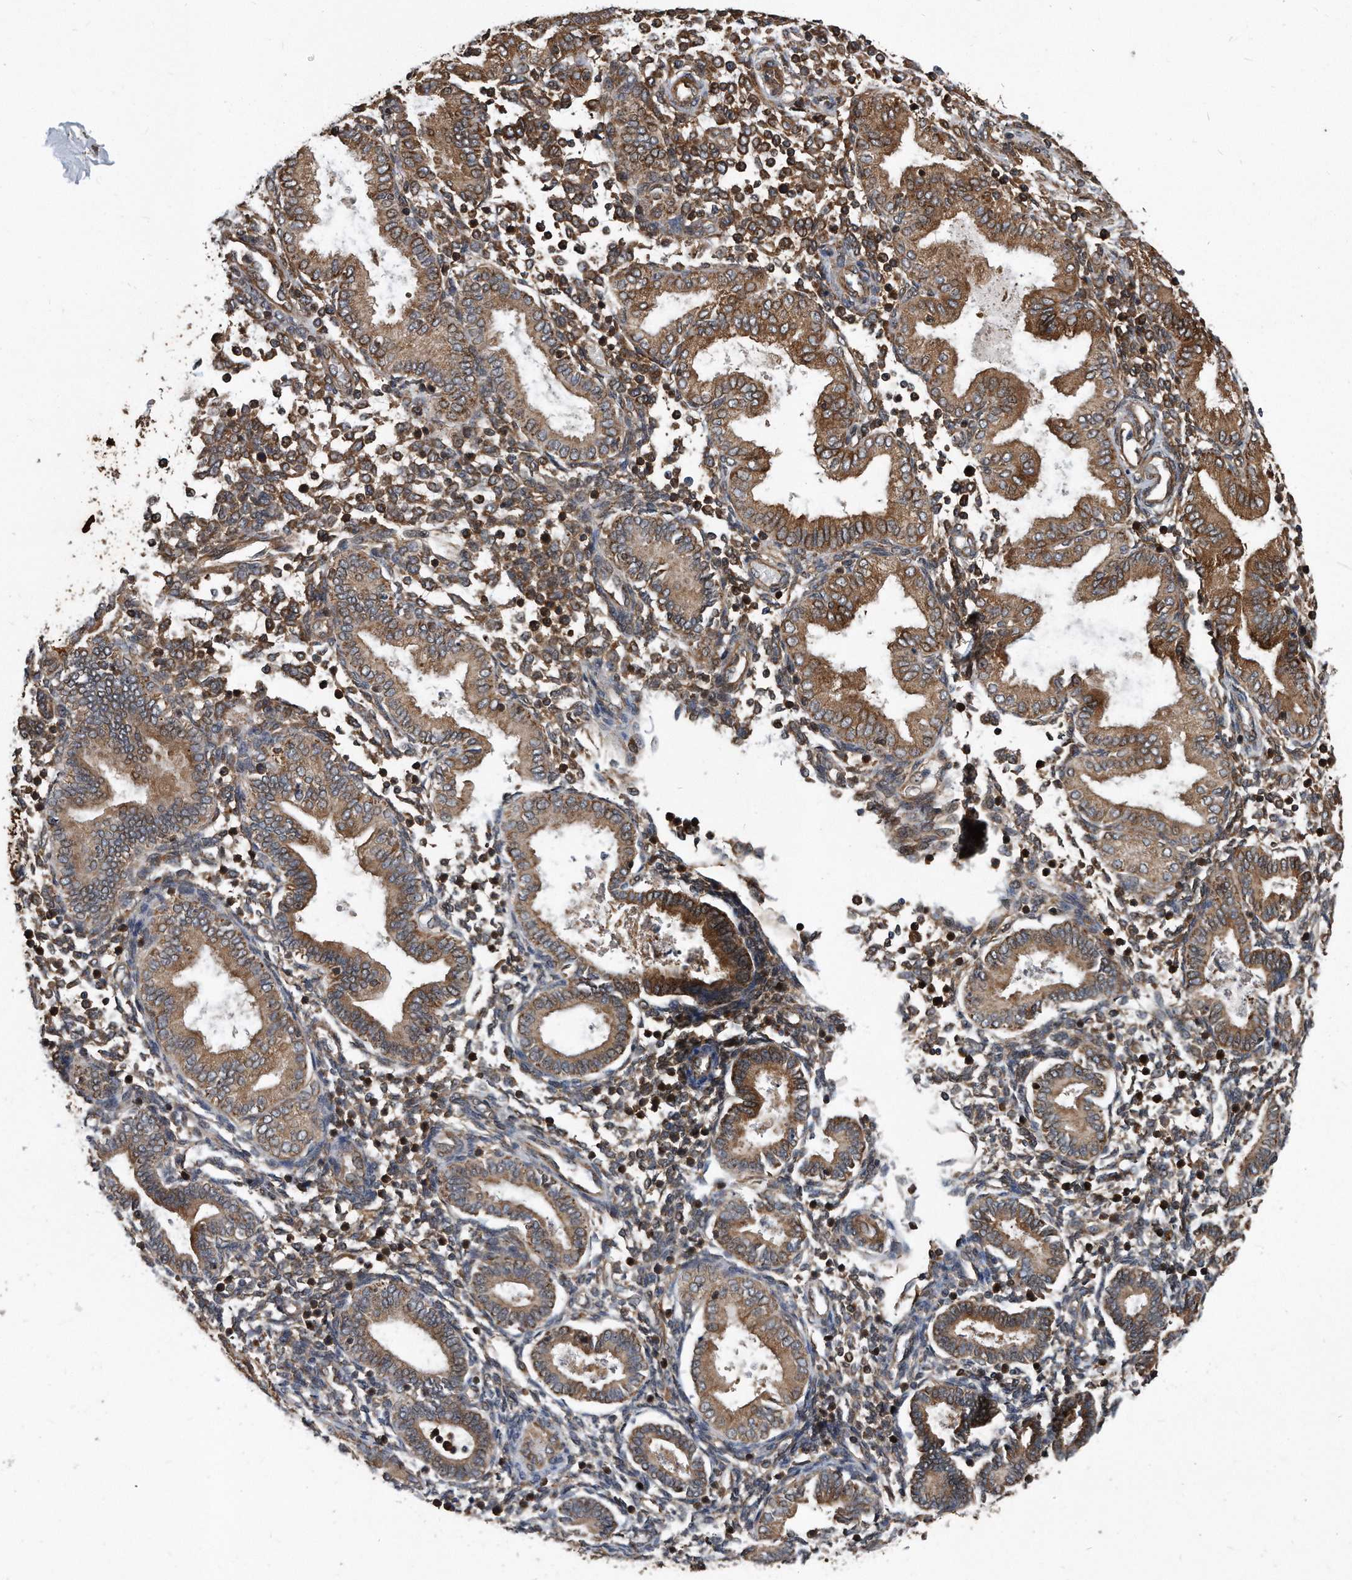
{"staining": {"intensity": "moderate", "quantity": "25%-75%", "location": "cytoplasmic/membranous"}, "tissue": "endometrium", "cell_type": "Cells in endometrial stroma", "image_type": "normal", "snomed": [{"axis": "morphology", "description": "Normal tissue, NOS"}, {"axis": "topography", "description": "Endometrium"}], "caption": "Unremarkable endometrium reveals moderate cytoplasmic/membranous positivity in about 25%-75% of cells in endometrial stroma, visualized by immunohistochemistry.", "gene": "FAM136A", "patient": {"sex": "female", "age": 53}}